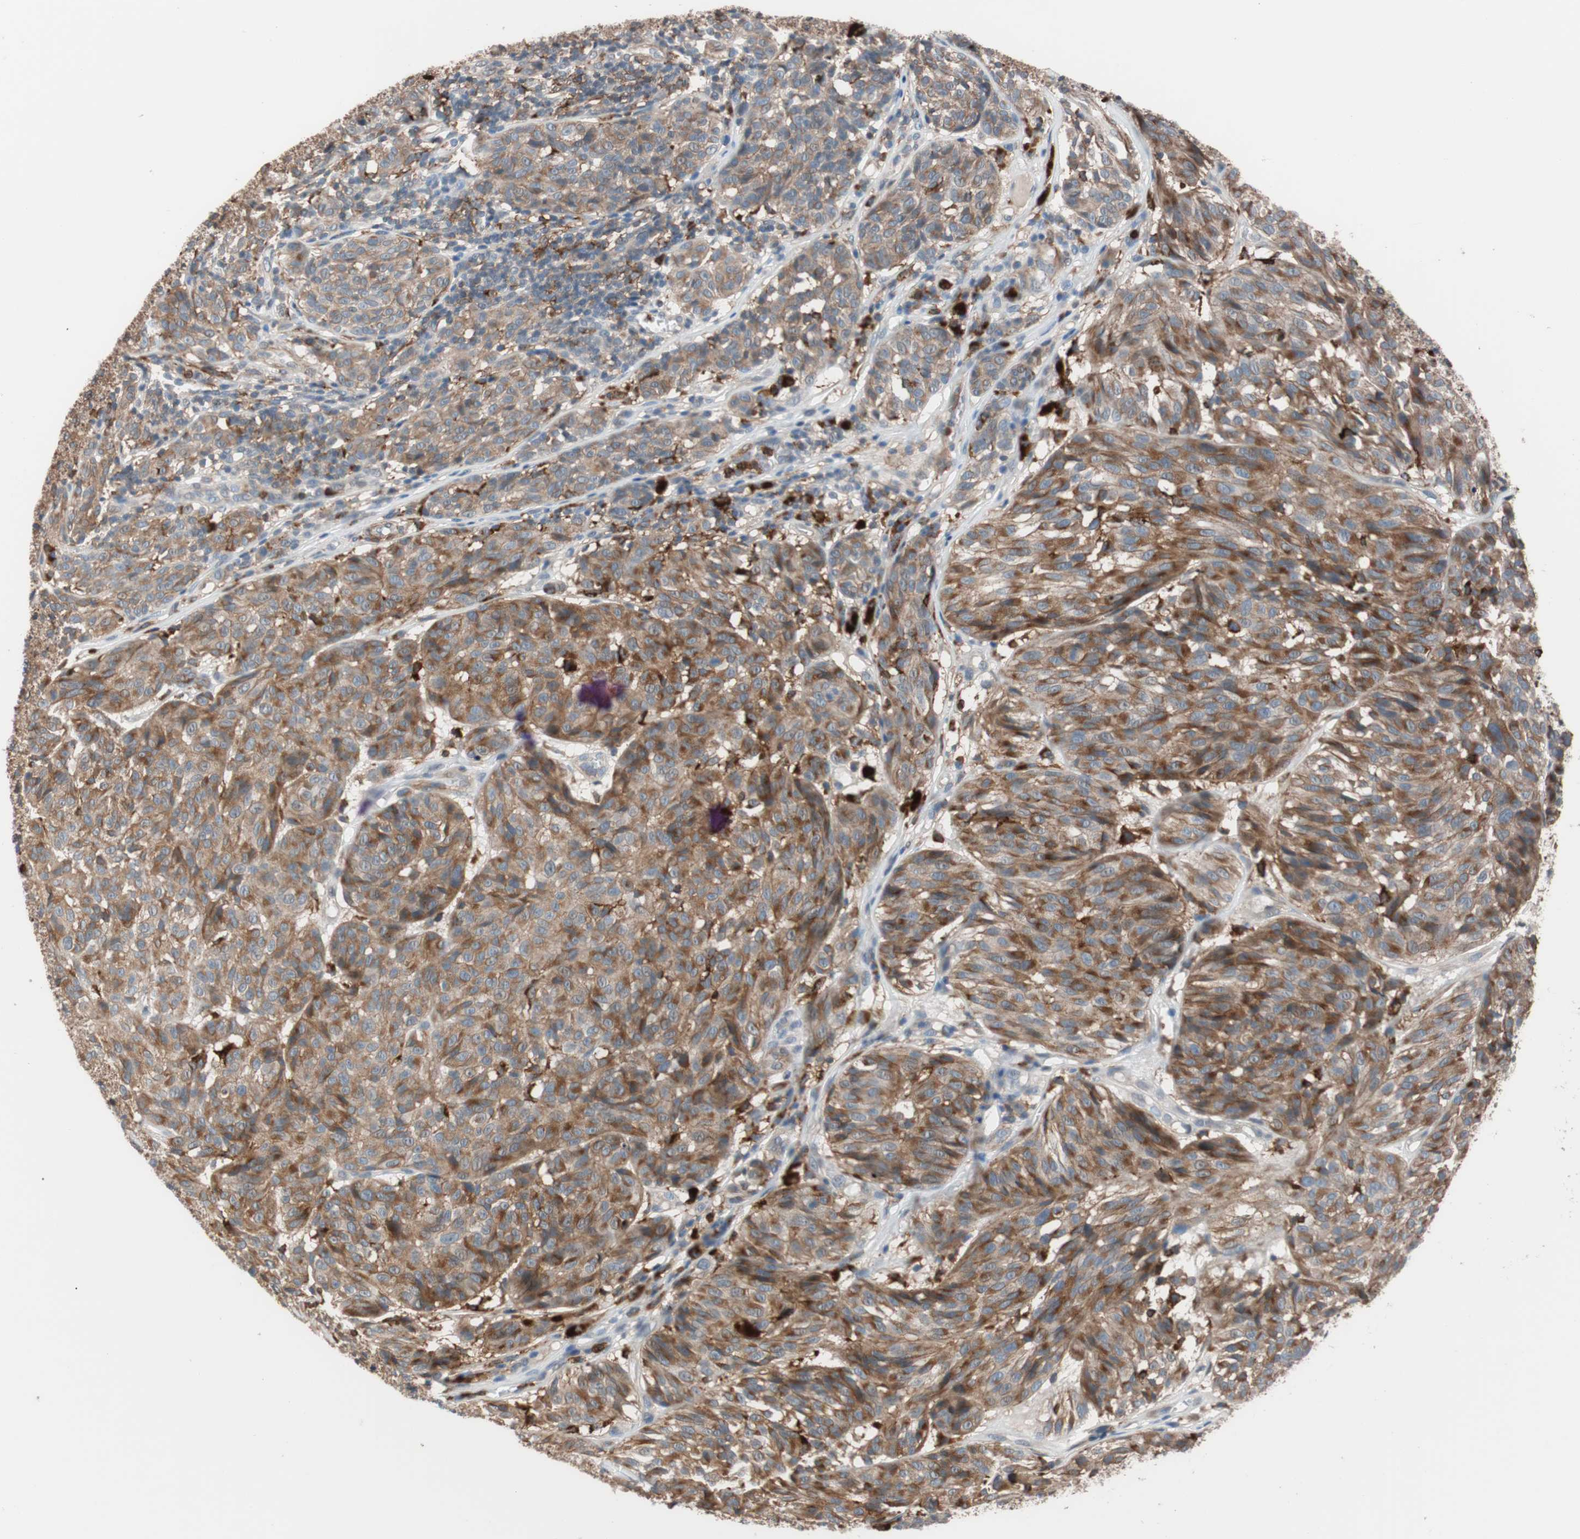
{"staining": {"intensity": "strong", "quantity": ">75%", "location": "cytoplasmic/membranous"}, "tissue": "melanoma", "cell_type": "Tumor cells", "image_type": "cancer", "snomed": [{"axis": "morphology", "description": "Malignant melanoma, NOS"}, {"axis": "topography", "description": "Skin"}], "caption": "This is a histology image of immunohistochemistry (IHC) staining of melanoma, which shows strong staining in the cytoplasmic/membranous of tumor cells.", "gene": "LITAF", "patient": {"sex": "female", "age": 46}}